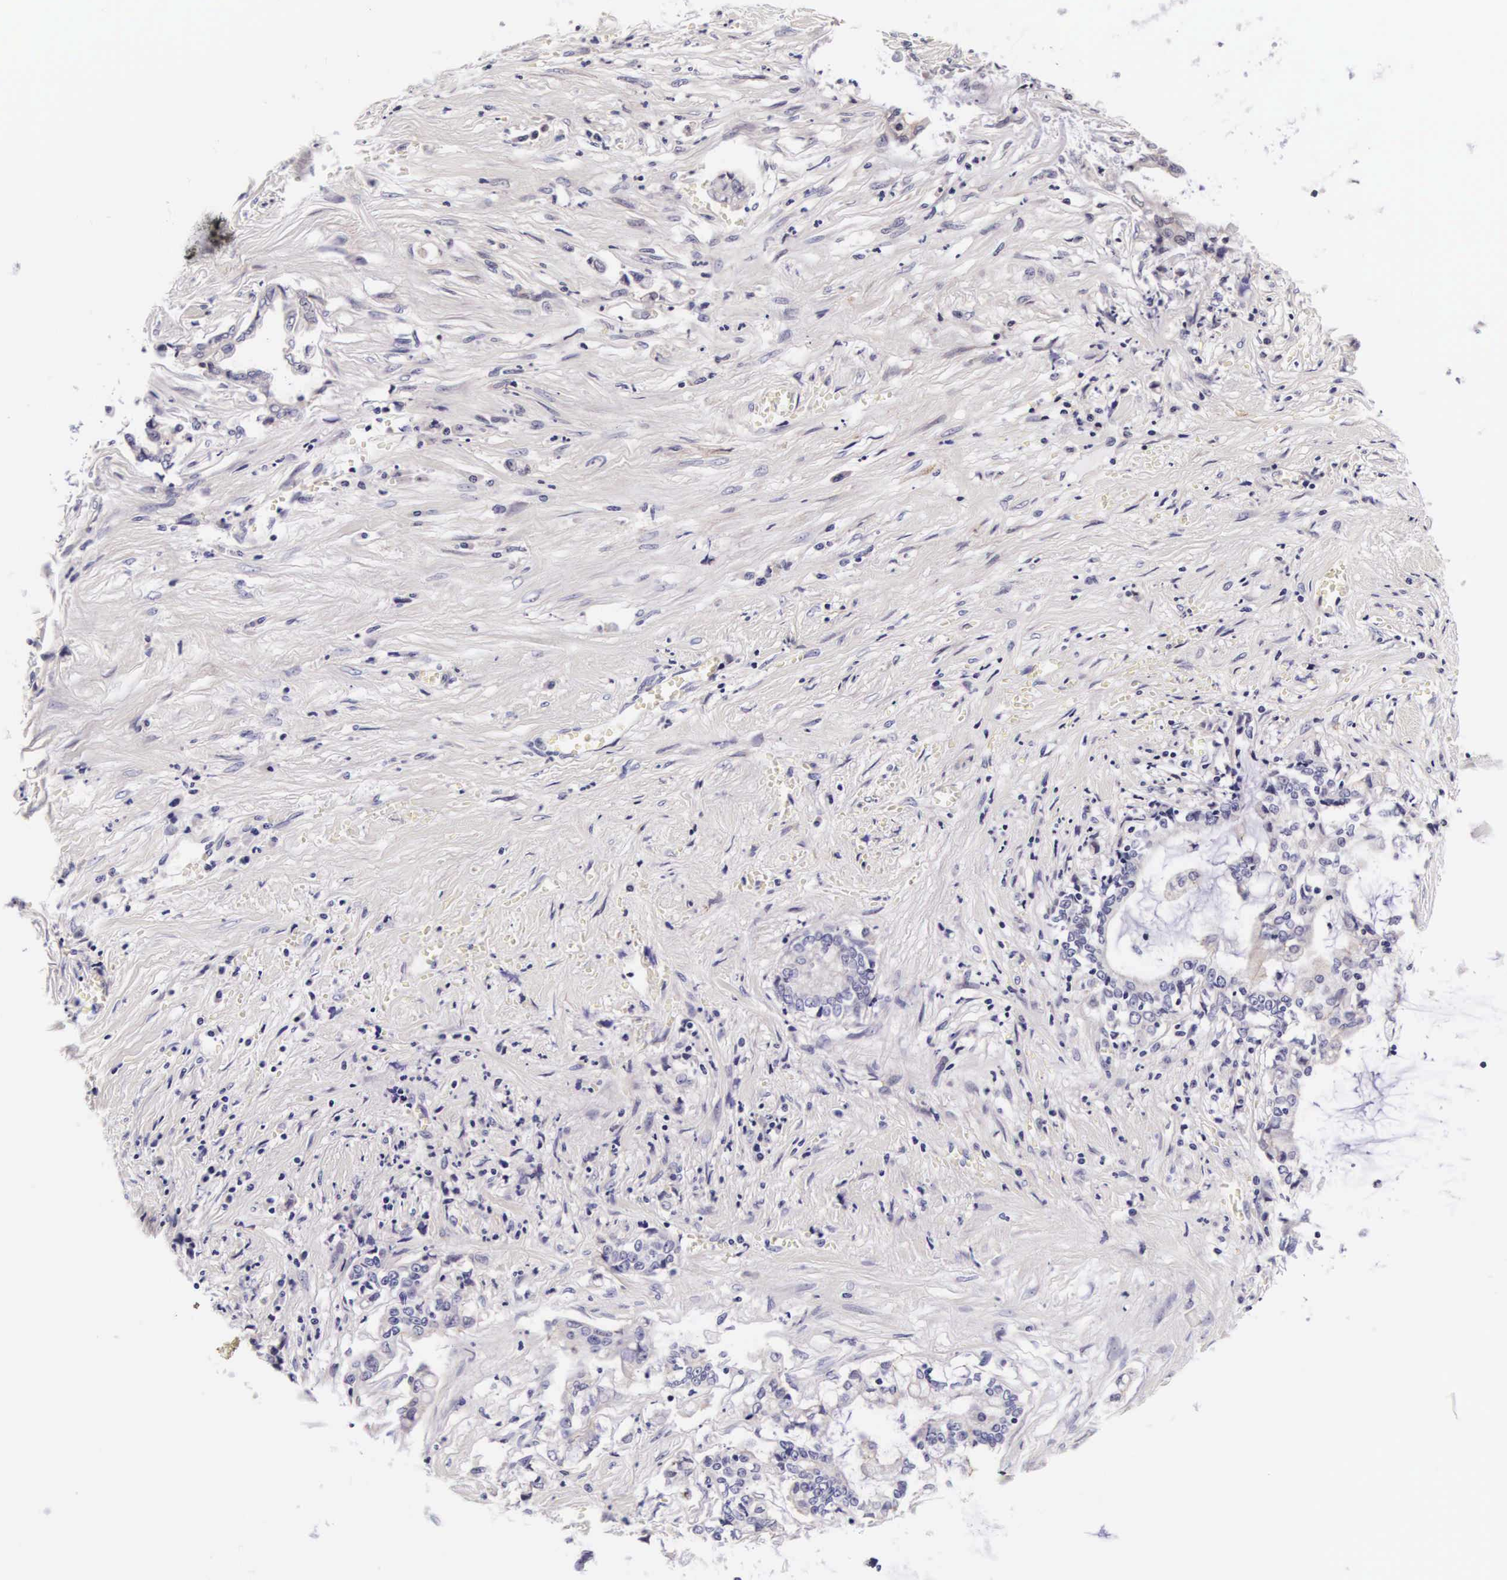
{"staining": {"intensity": "negative", "quantity": "none", "location": "none"}, "tissue": "liver cancer", "cell_type": "Tumor cells", "image_type": "cancer", "snomed": [{"axis": "morphology", "description": "Cholangiocarcinoma"}, {"axis": "topography", "description": "Liver"}], "caption": "DAB immunohistochemical staining of human liver cholangiocarcinoma exhibits no significant positivity in tumor cells.", "gene": "PHETA2", "patient": {"sex": "male", "age": 57}}